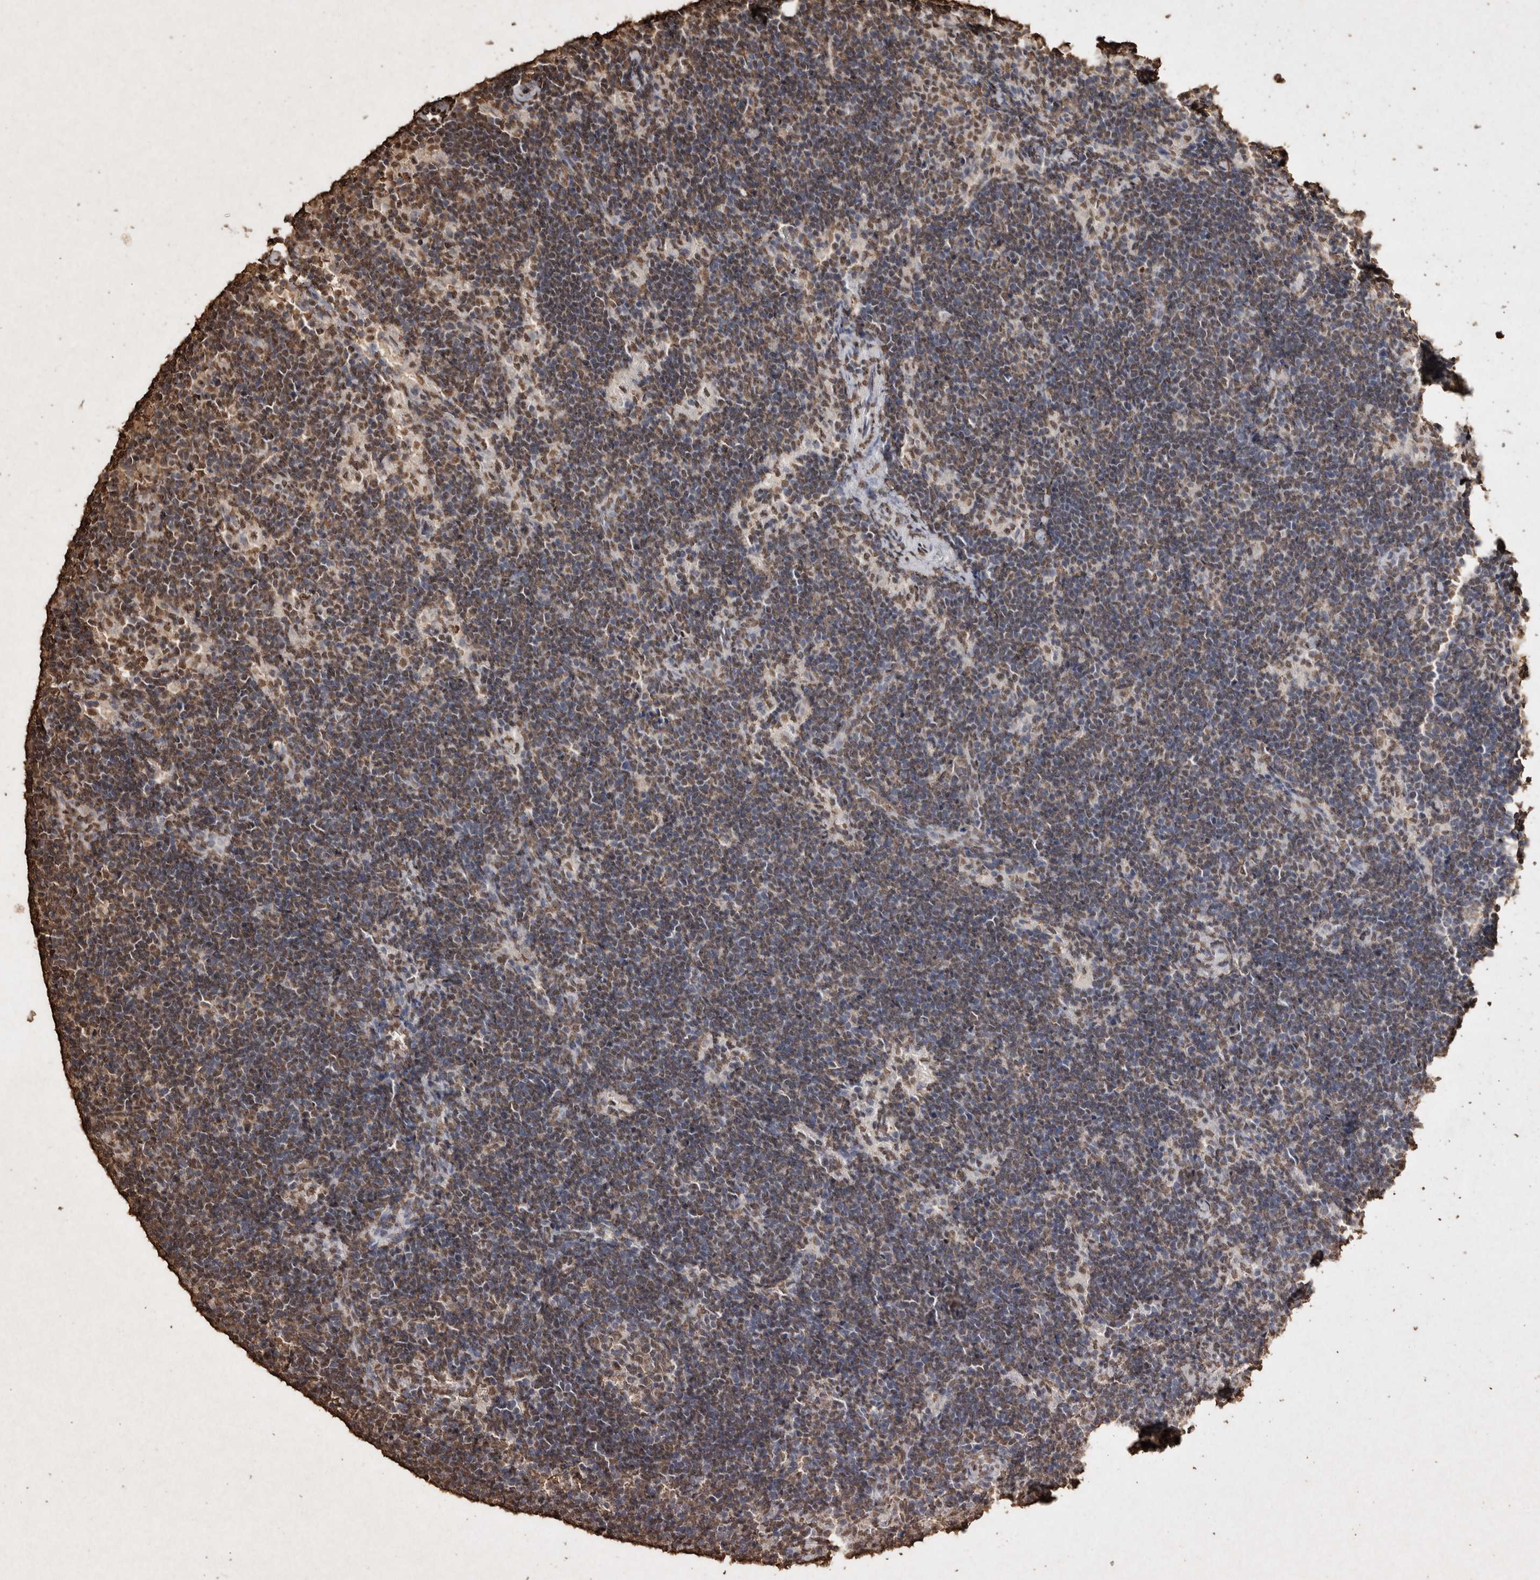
{"staining": {"intensity": "moderate", "quantity": "25%-75%", "location": "nuclear"}, "tissue": "lymph node", "cell_type": "Germinal center cells", "image_type": "normal", "snomed": [{"axis": "morphology", "description": "Normal tissue, NOS"}, {"axis": "topography", "description": "Lymph node"}], "caption": "This histopathology image shows unremarkable lymph node stained with immunohistochemistry to label a protein in brown. The nuclear of germinal center cells show moderate positivity for the protein. Nuclei are counter-stained blue.", "gene": "FSTL3", "patient": {"sex": "female", "age": 22}}